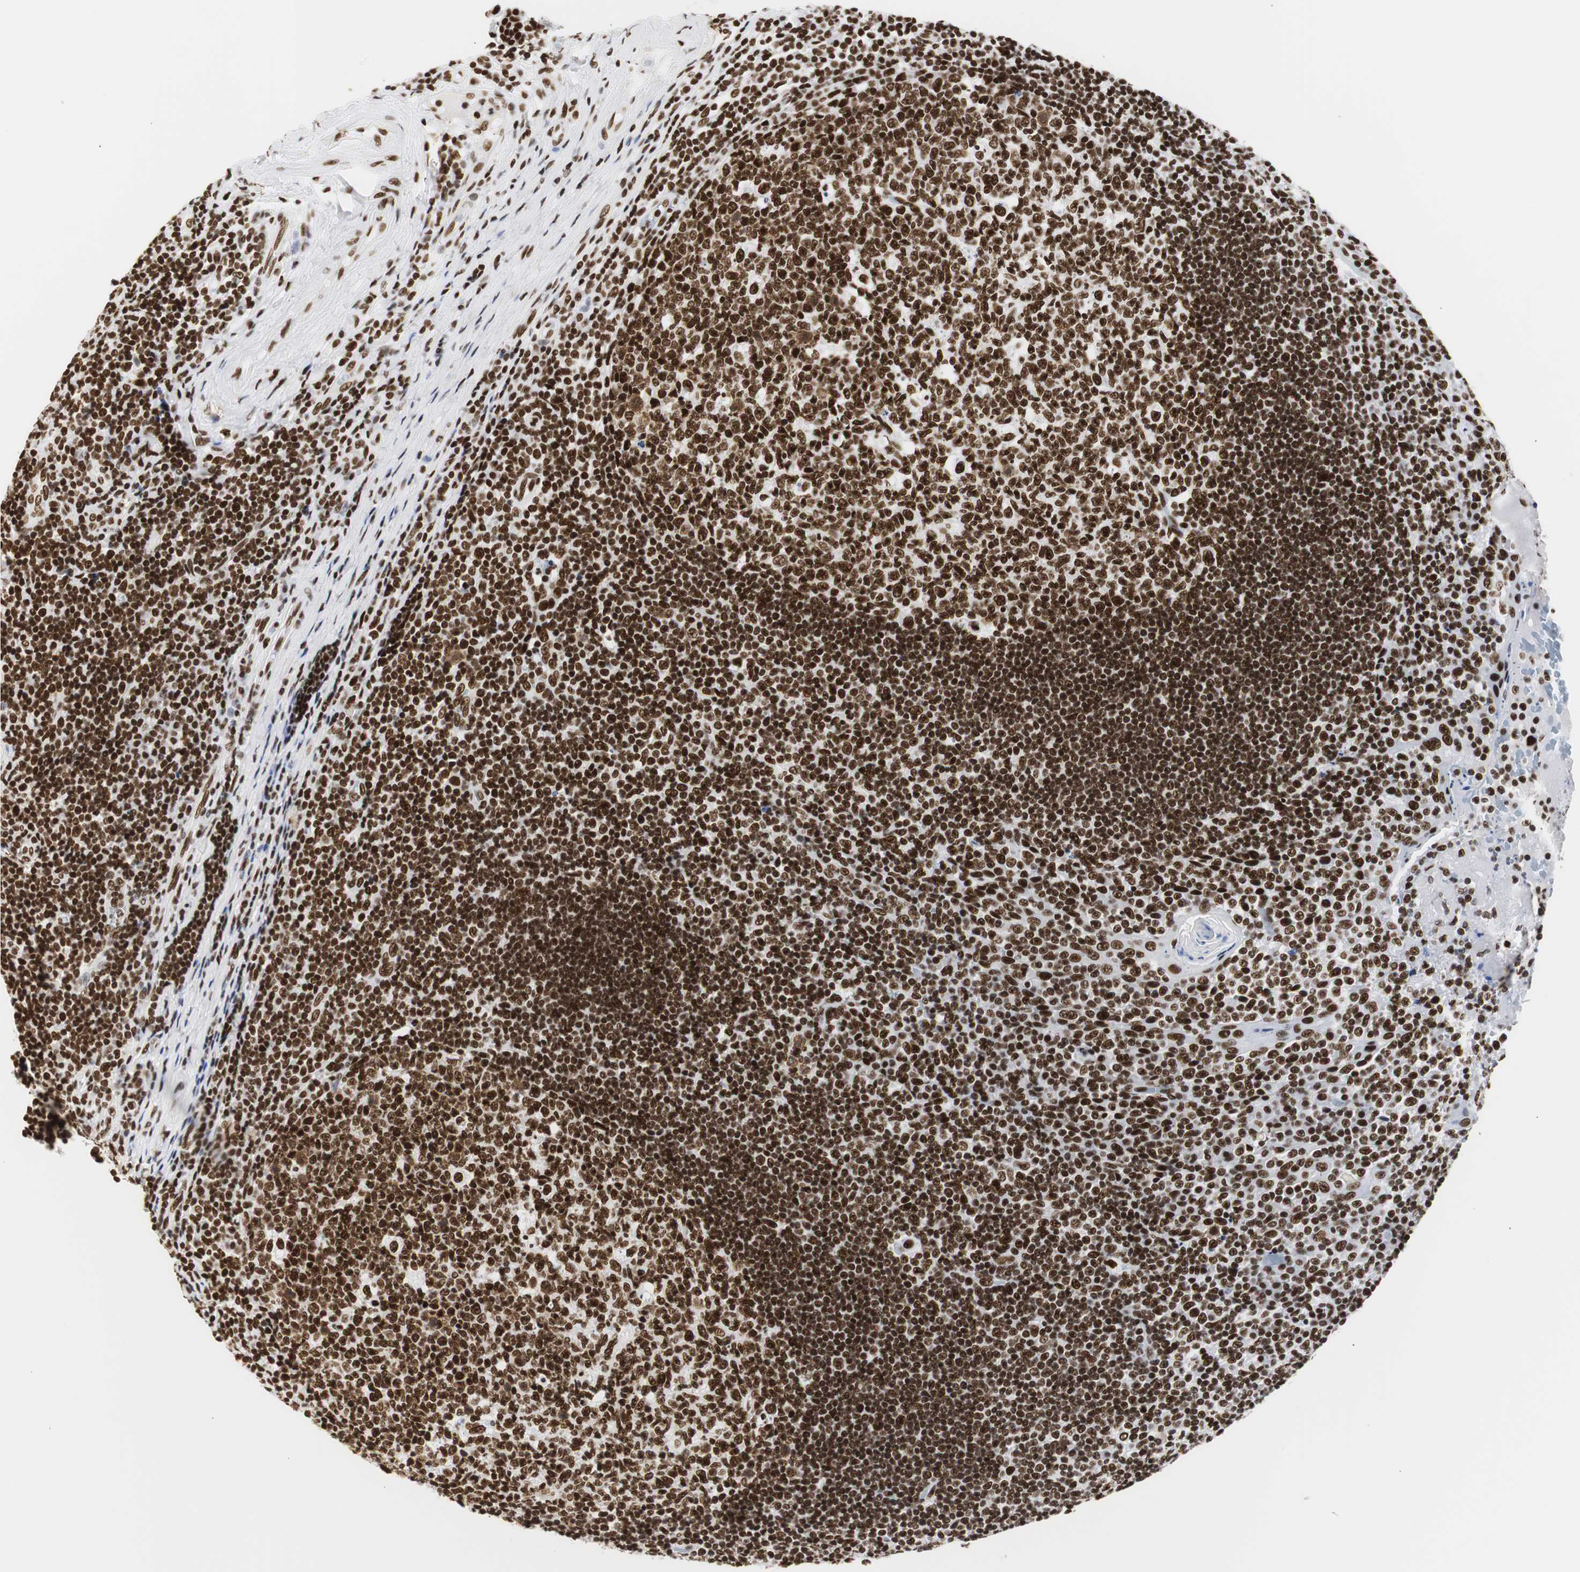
{"staining": {"intensity": "strong", "quantity": ">75%", "location": "nuclear"}, "tissue": "tonsil", "cell_type": "Germinal center cells", "image_type": "normal", "snomed": [{"axis": "morphology", "description": "Normal tissue, NOS"}, {"axis": "topography", "description": "Tonsil"}], "caption": "The histopathology image displays staining of benign tonsil, revealing strong nuclear protein expression (brown color) within germinal center cells.", "gene": "HNRNPH2", "patient": {"sex": "female", "age": 40}}